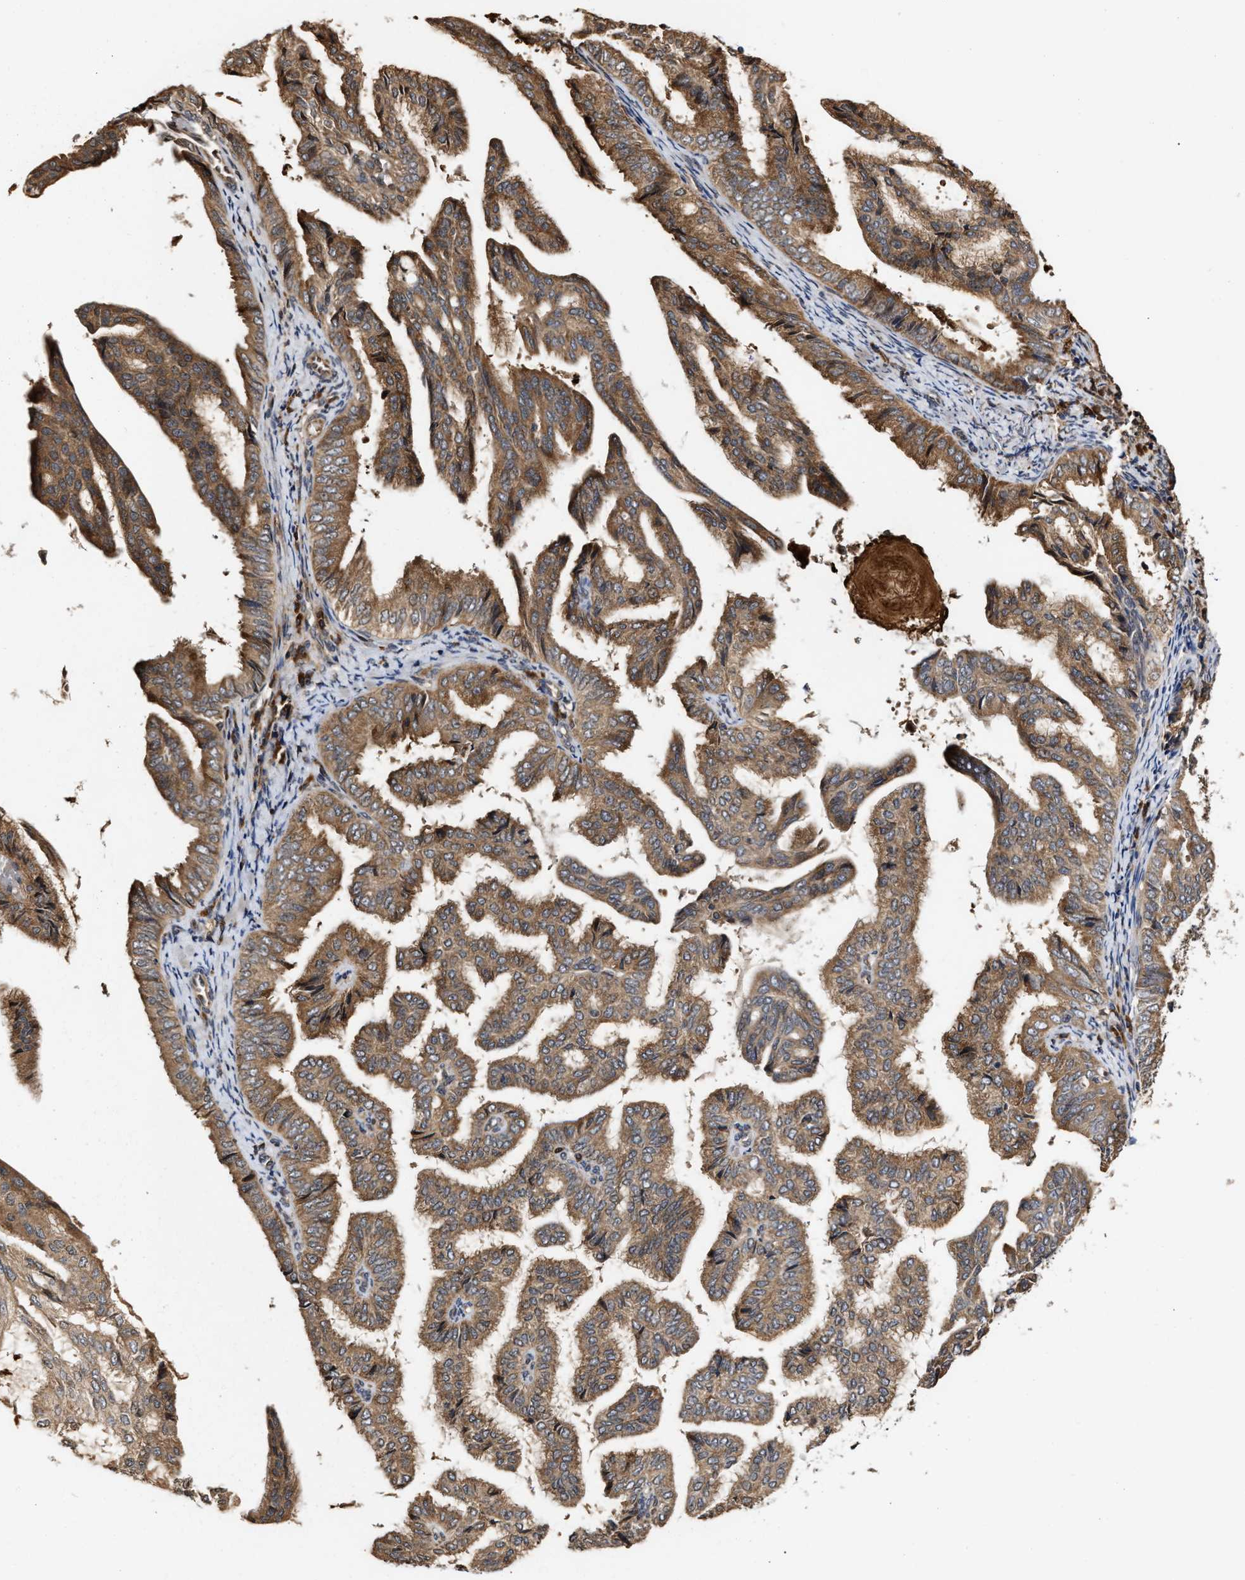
{"staining": {"intensity": "moderate", "quantity": ">75%", "location": "cytoplasmic/membranous"}, "tissue": "endometrial cancer", "cell_type": "Tumor cells", "image_type": "cancer", "snomed": [{"axis": "morphology", "description": "Adenocarcinoma, NOS"}, {"axis": "topography", "description": "Endometrium"}], "caption": "Immunohistochemical staining of endometrial adenocarcinoma shows medium levels of moderate cytoplasmic/membranous staining in about >75% of tumor cells.", "gene": "SAR1A", "patient": {"sex": "female", "age": 58}}